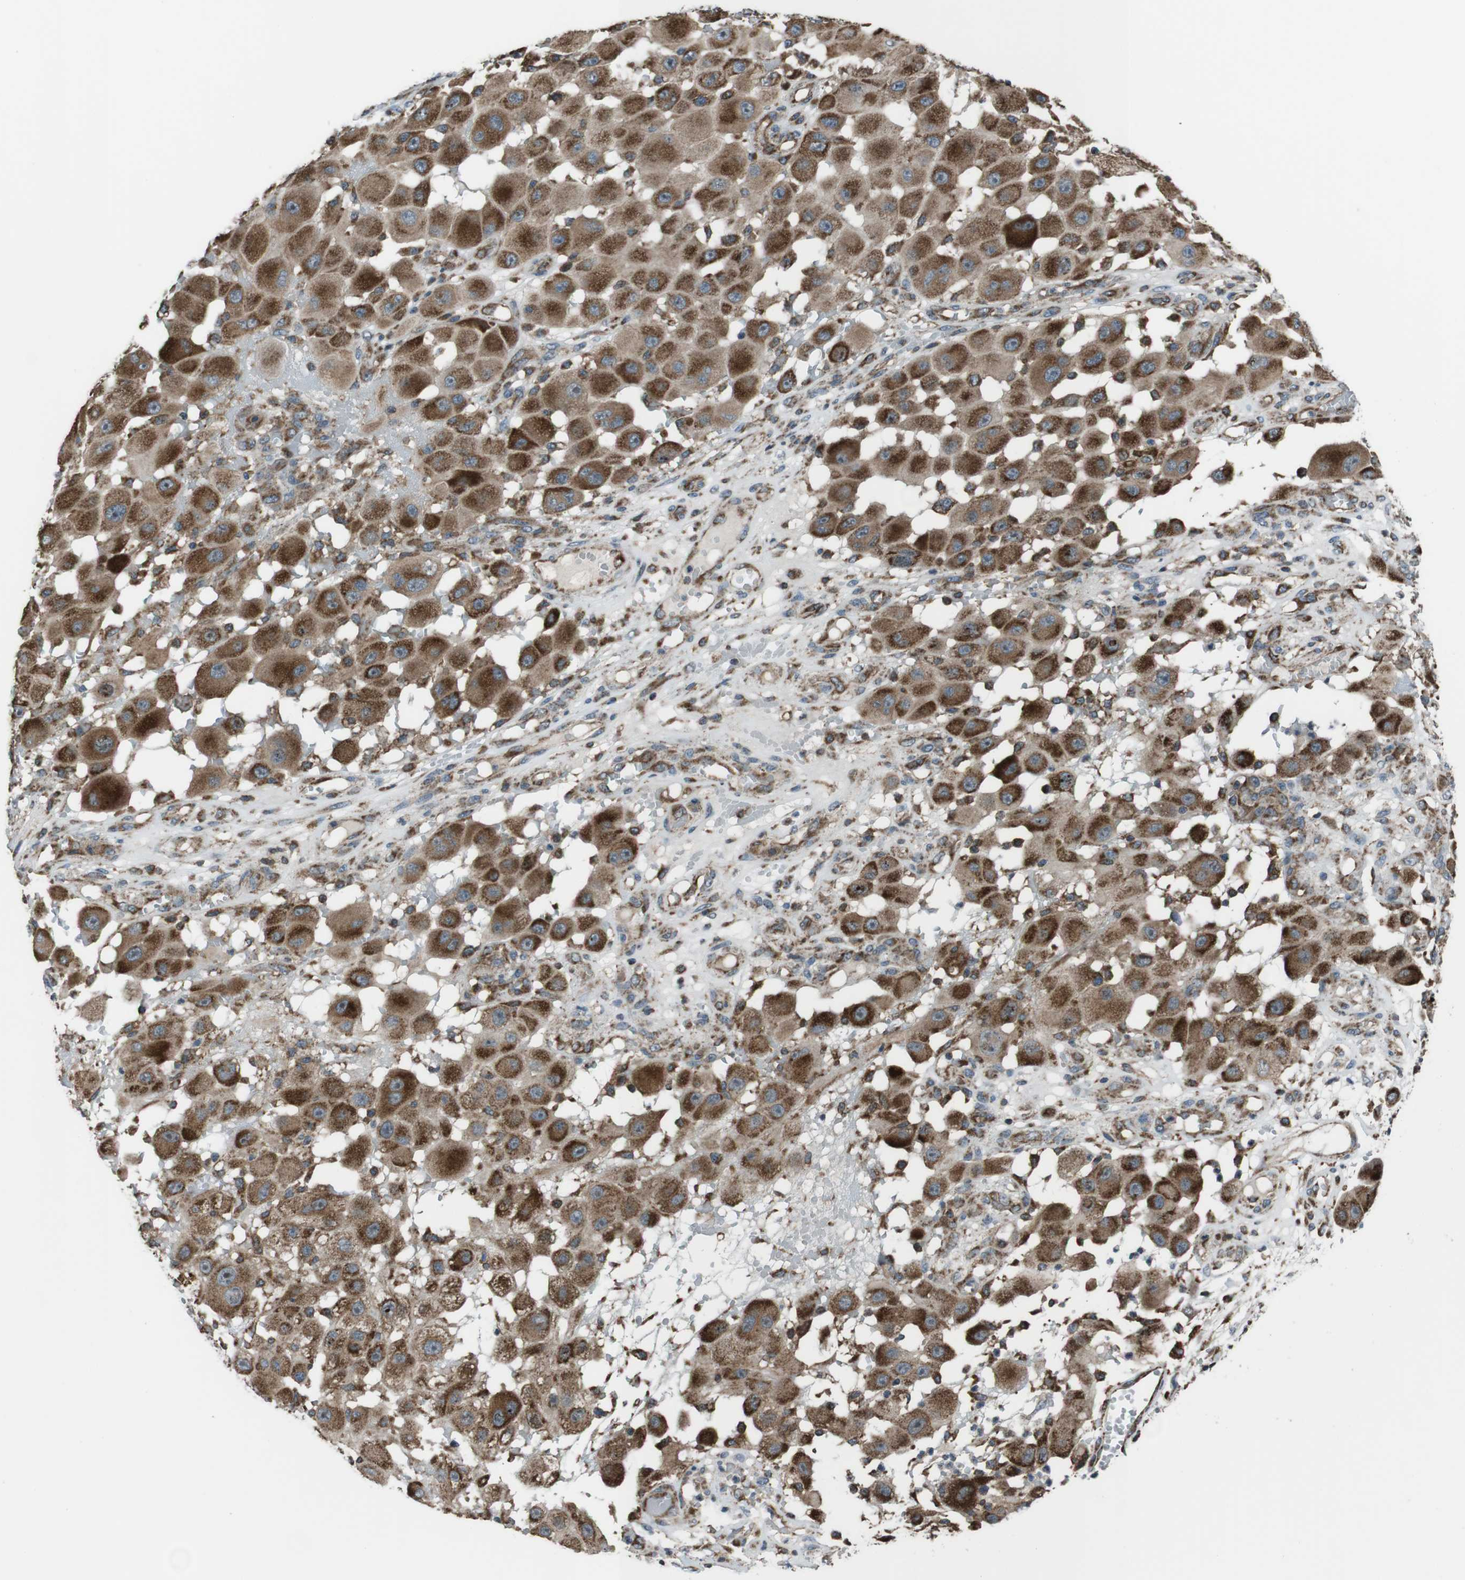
{"staining": {"intensity": "moderate", "quantity": ">75%", "location": "cytoplasmic/membranous"}, "tissue": "melanoma", "cell_type": "Tumor cells", "image_type": "cancer", "snomed": [{"axis": "morphology", "description": "Malignant melanoma, NOS"}, {"axis": "topography", "description": "Skin"}], "caption": "Melanoma was stained to show a protein in brown. There is medium levels of moderate cytoplasmic/membranous positivity in approximately >75% of tumor cells. Nuclei are stained in blue.", "gene": "GIMAP8", "patient": {"sex": "female", "age": 81}}